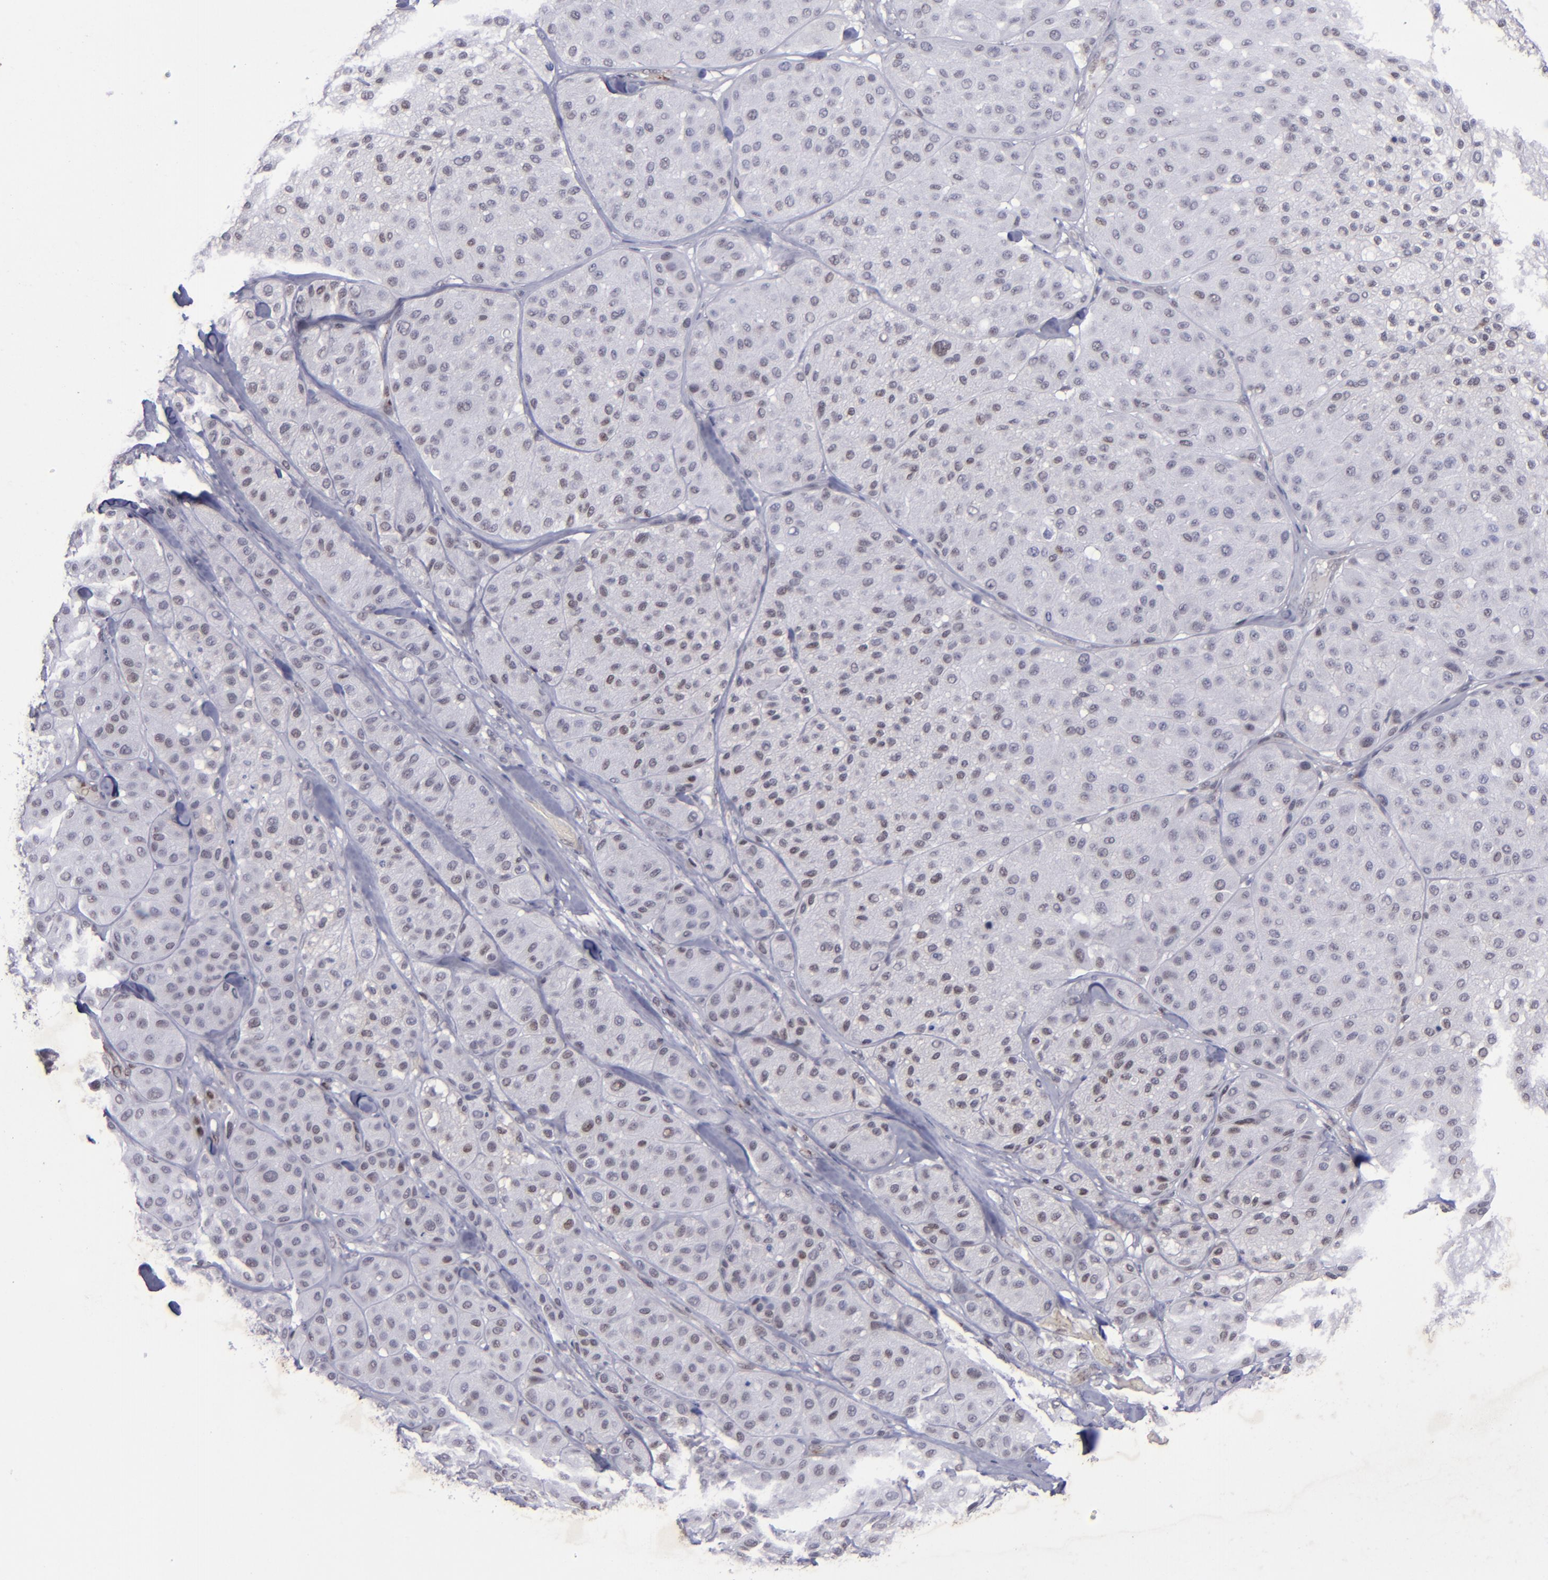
{"staining": {"intensity": "negative", "quantity": "none", "location": "none"}, "tissue": "melanoma", "cell_type": "Tumor cells", "image_type": "cancer", "snomed": [{"axis": "morphology", "description": "Normal tissue, NOS"}, {"axis": "morphology", "description": "Malignant melanoma, Metastatic site"}, {"axis": "topography", "description": "Skin"}], "caption": "DAB (3,3'-diaminobenzidine) immunohistochemical staining of melanoma displays no significant positivity in tumor cells. Brightfield microscopy of immunohistochemistry (IHC) stained with DAB (brown) and hematoxylin (blue), captured at high magnification.", "gene": "MGMT", "patient": {"sex": "male", "age": 41}}